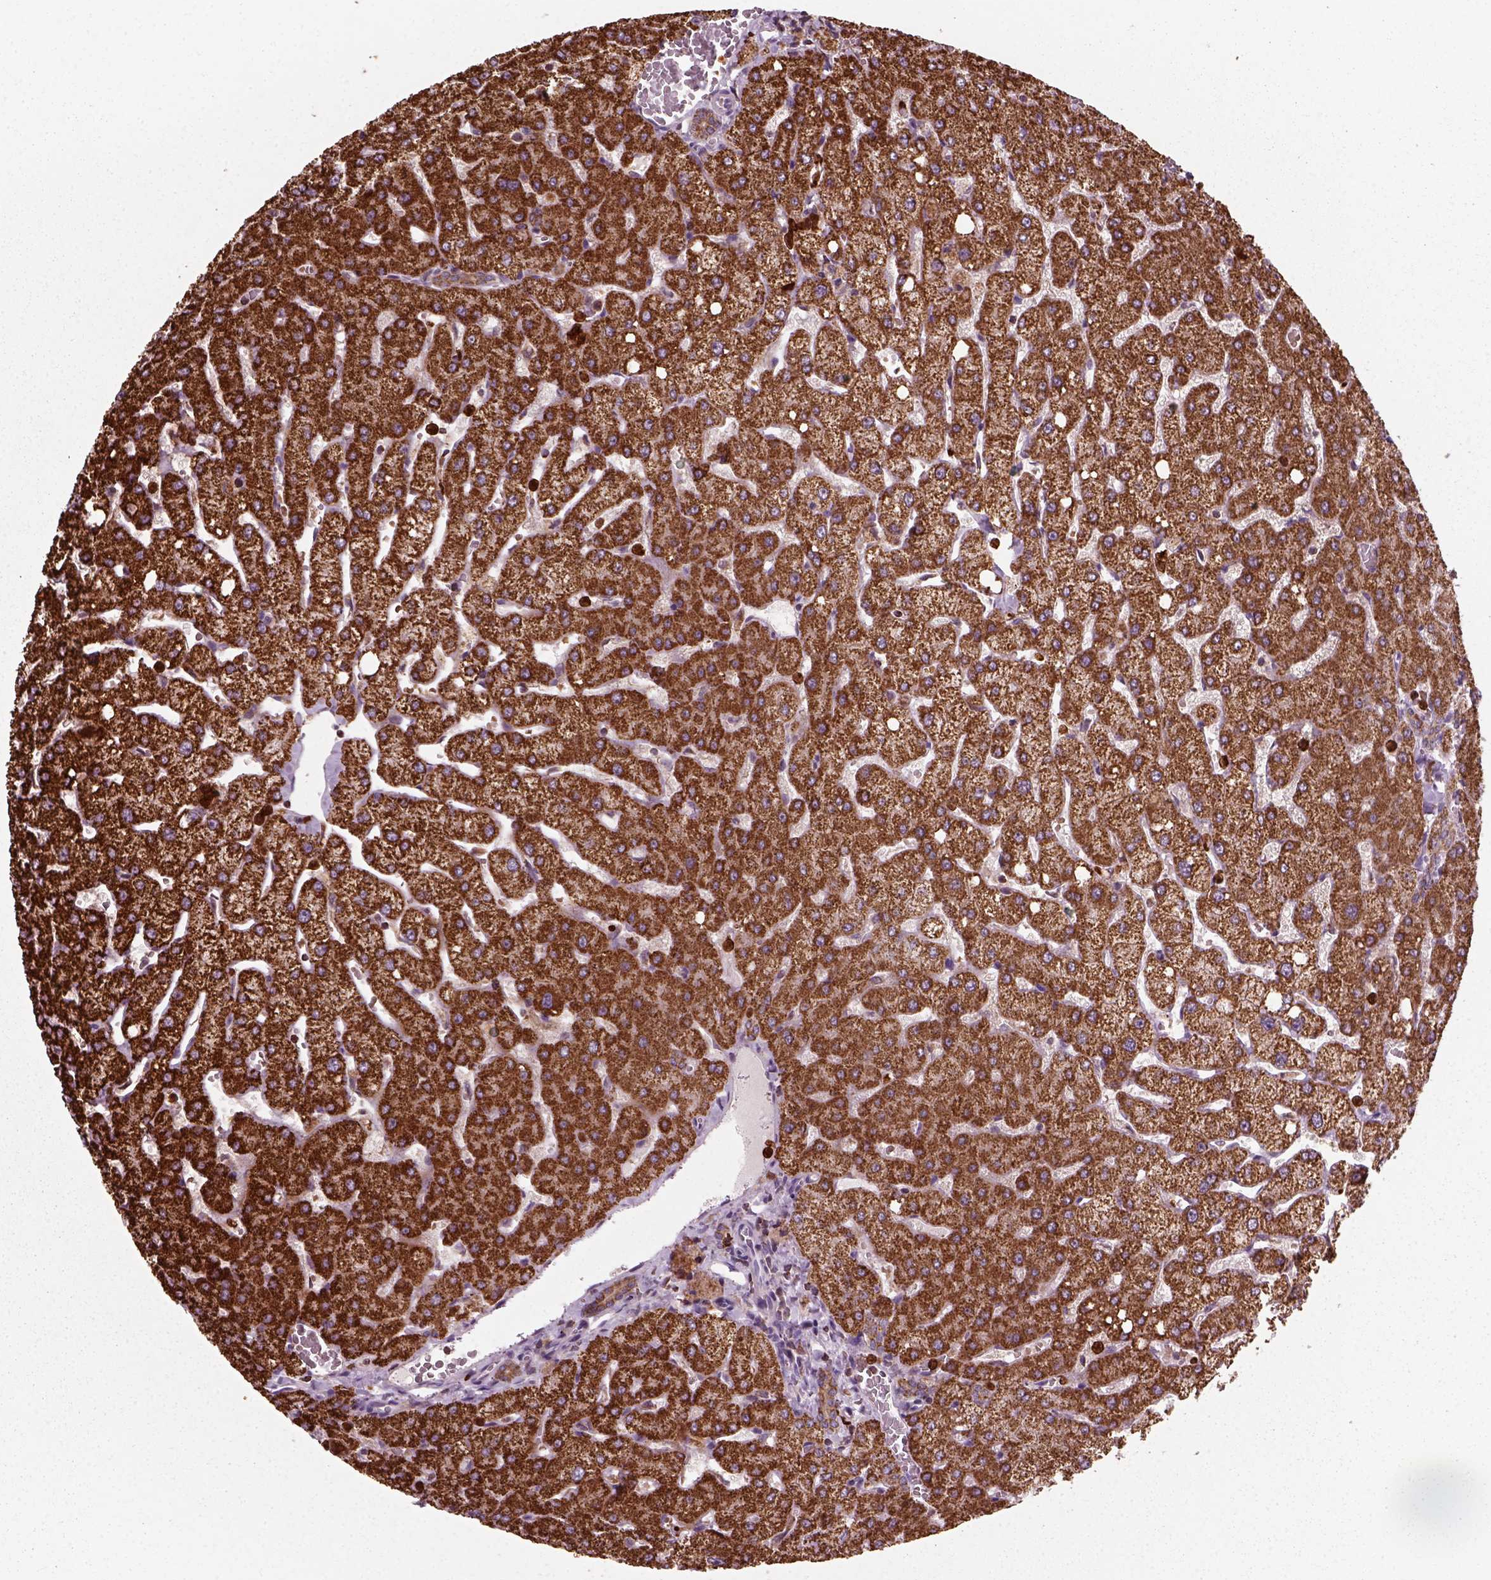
{"staining": {"intensity": "moderate", "quantity": ">75%", "location": "cytoplasmic/membranous"}, "tissue": "liver", "cell_type": "Cholangiocytes", "image_type": "normal", "snomed": [{"axis": "morphology", "description": "Normal tissue, NOS"}, {"axis": "topography", "description": "Liver"}], "caption": "Protein analysis of normal liver reveals moderate cytoplasmic/membranous positivity in approximately >75% of cholangiocytes. The protein is shown in brown color, while the nuclei are stained blue.", "gene": "NUDT16L1", "patient": {"sex": "female", "age": 54}}